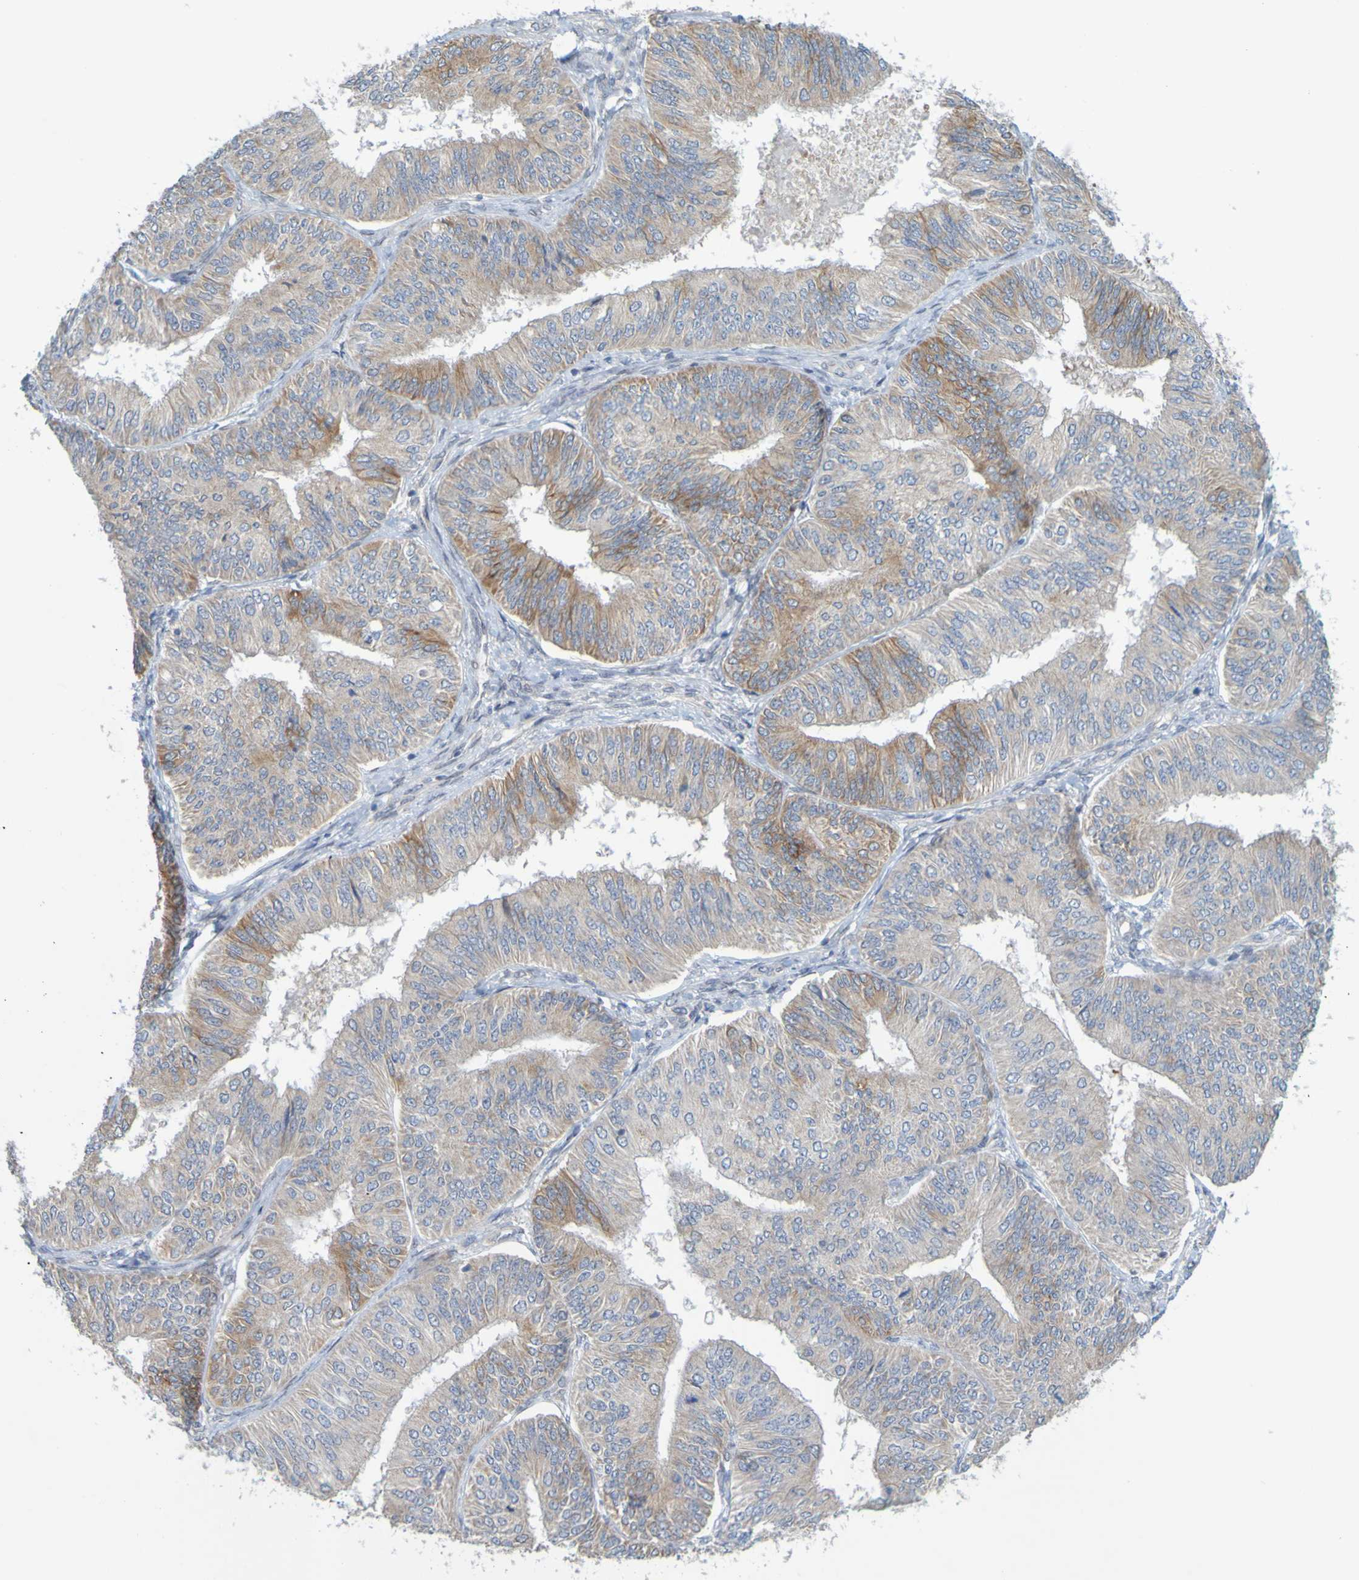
{"staining": {"intensity": "moderate", "quantity": ">75%", "location": "cytoplasmic/membranous"}, "tissue": "endometrial cancer", "cell_type": "Tumor cells", "image_type": "cancer", "snomed": [{"axis": "morphology", "description": "Adenocarcinoma, NOS"}, {"axis": "topography", "description": "Endometrium"}], "caption": "This is an image of immunohistochemistry (IHC) staining of endometrial cancer (adenocarcinoma), which shows moderate positivity in the cytoplasmic/membranous of tumor cells.", "gene": "MAG", "patient": {"sex": "female", "age": 58}}